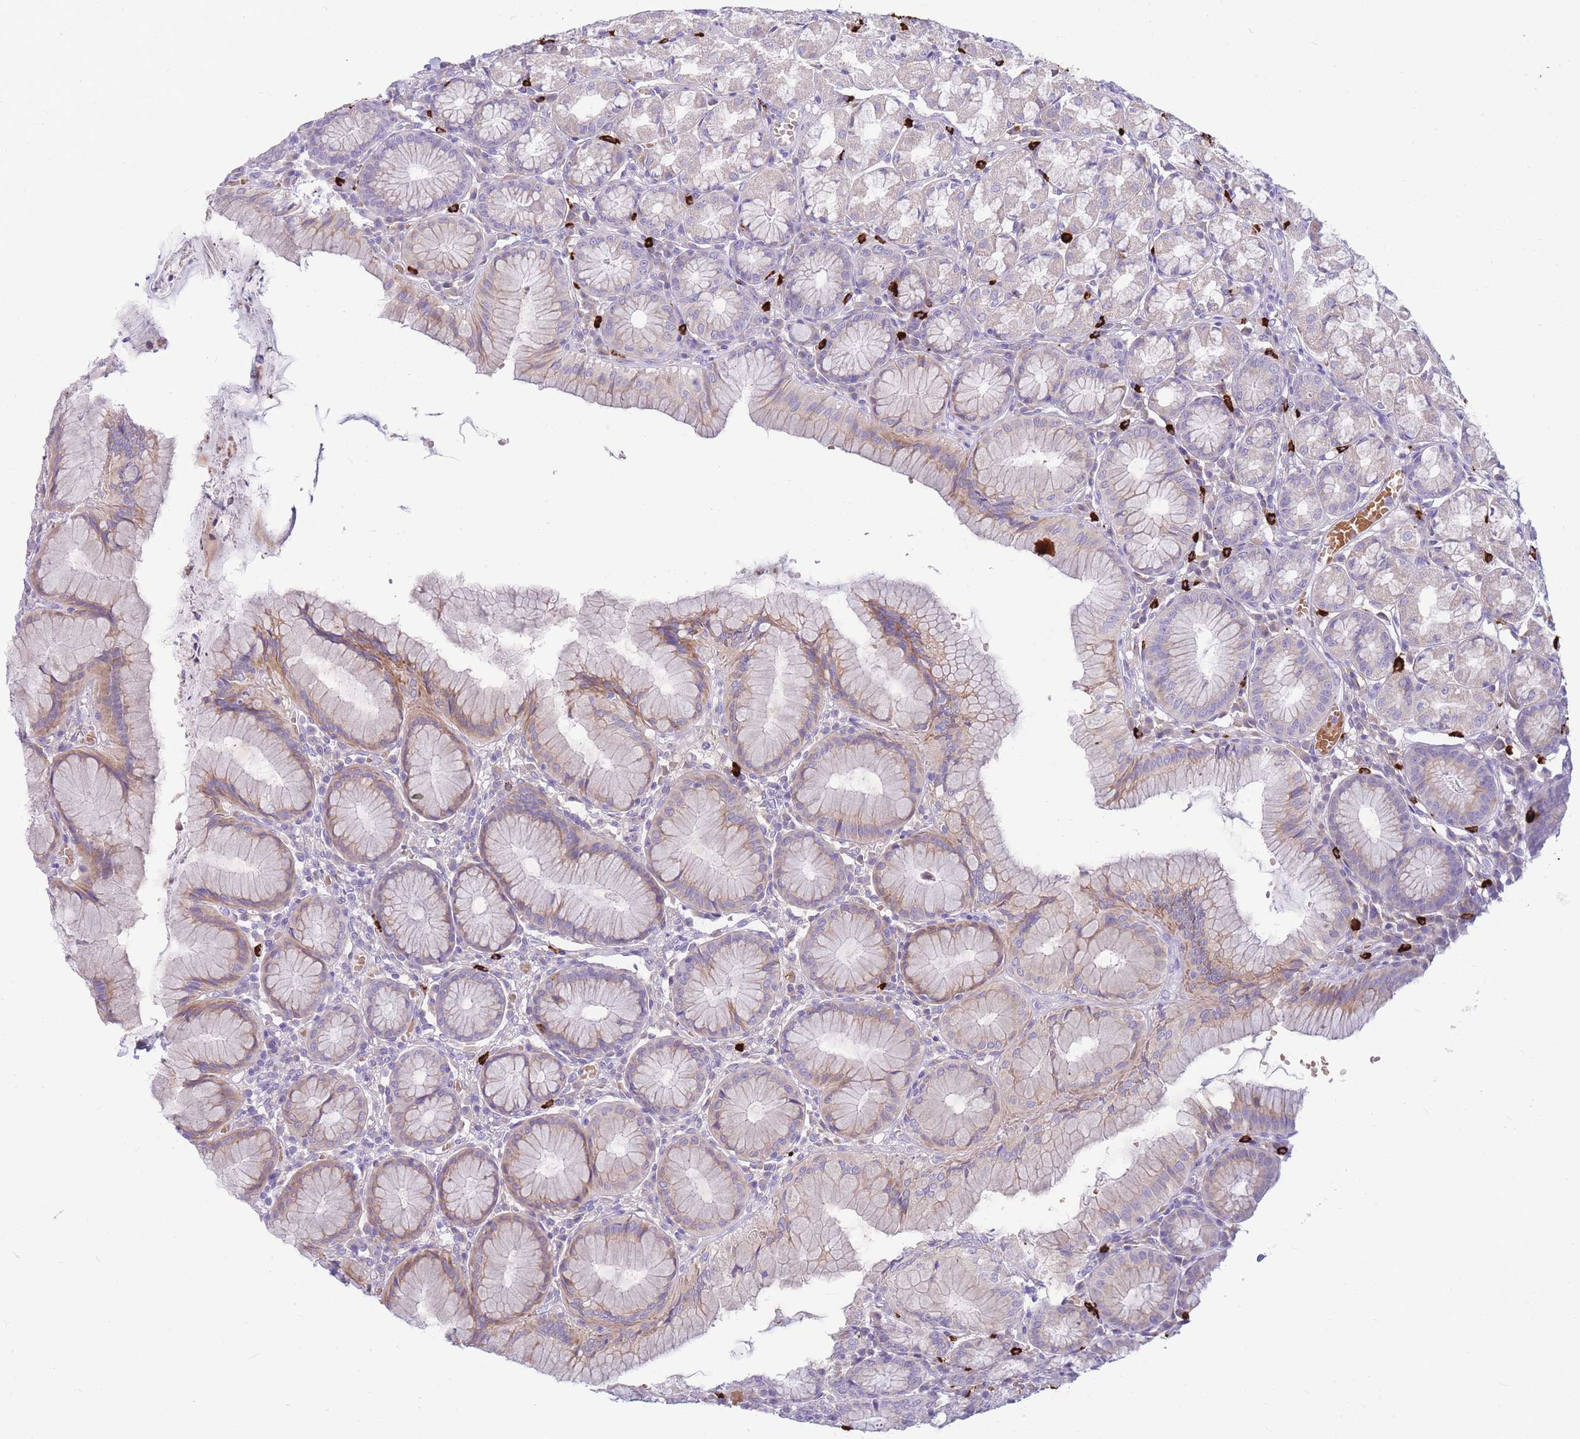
{"staining": {"intensity": "moderate", "quantity": "25%-75%", "location": "cytoplasmic/membranous"}, "tissue": "stomach", "cell_type": "Glandular cells", "image_type": "normal", "snomed": [{"axis": "morphology", "description": "Normal tissue, NOS"}, {"axis": "topography", "description": "Stomach"}], "caption": "Stomach was stained to show a protein in brown. There is medium levels of moderate cytoplasmic/membranous positivity in approximately 25%-75% of glandular cells. The protein of interest is stained brown, and the nuclei are stained in blue (DAB (3,3'-diaminobenzidine) IHC with brightfield microscopy, high magnification).", "gene": "TPSAB1", "patient": {"sex": "male", "age": 55}}